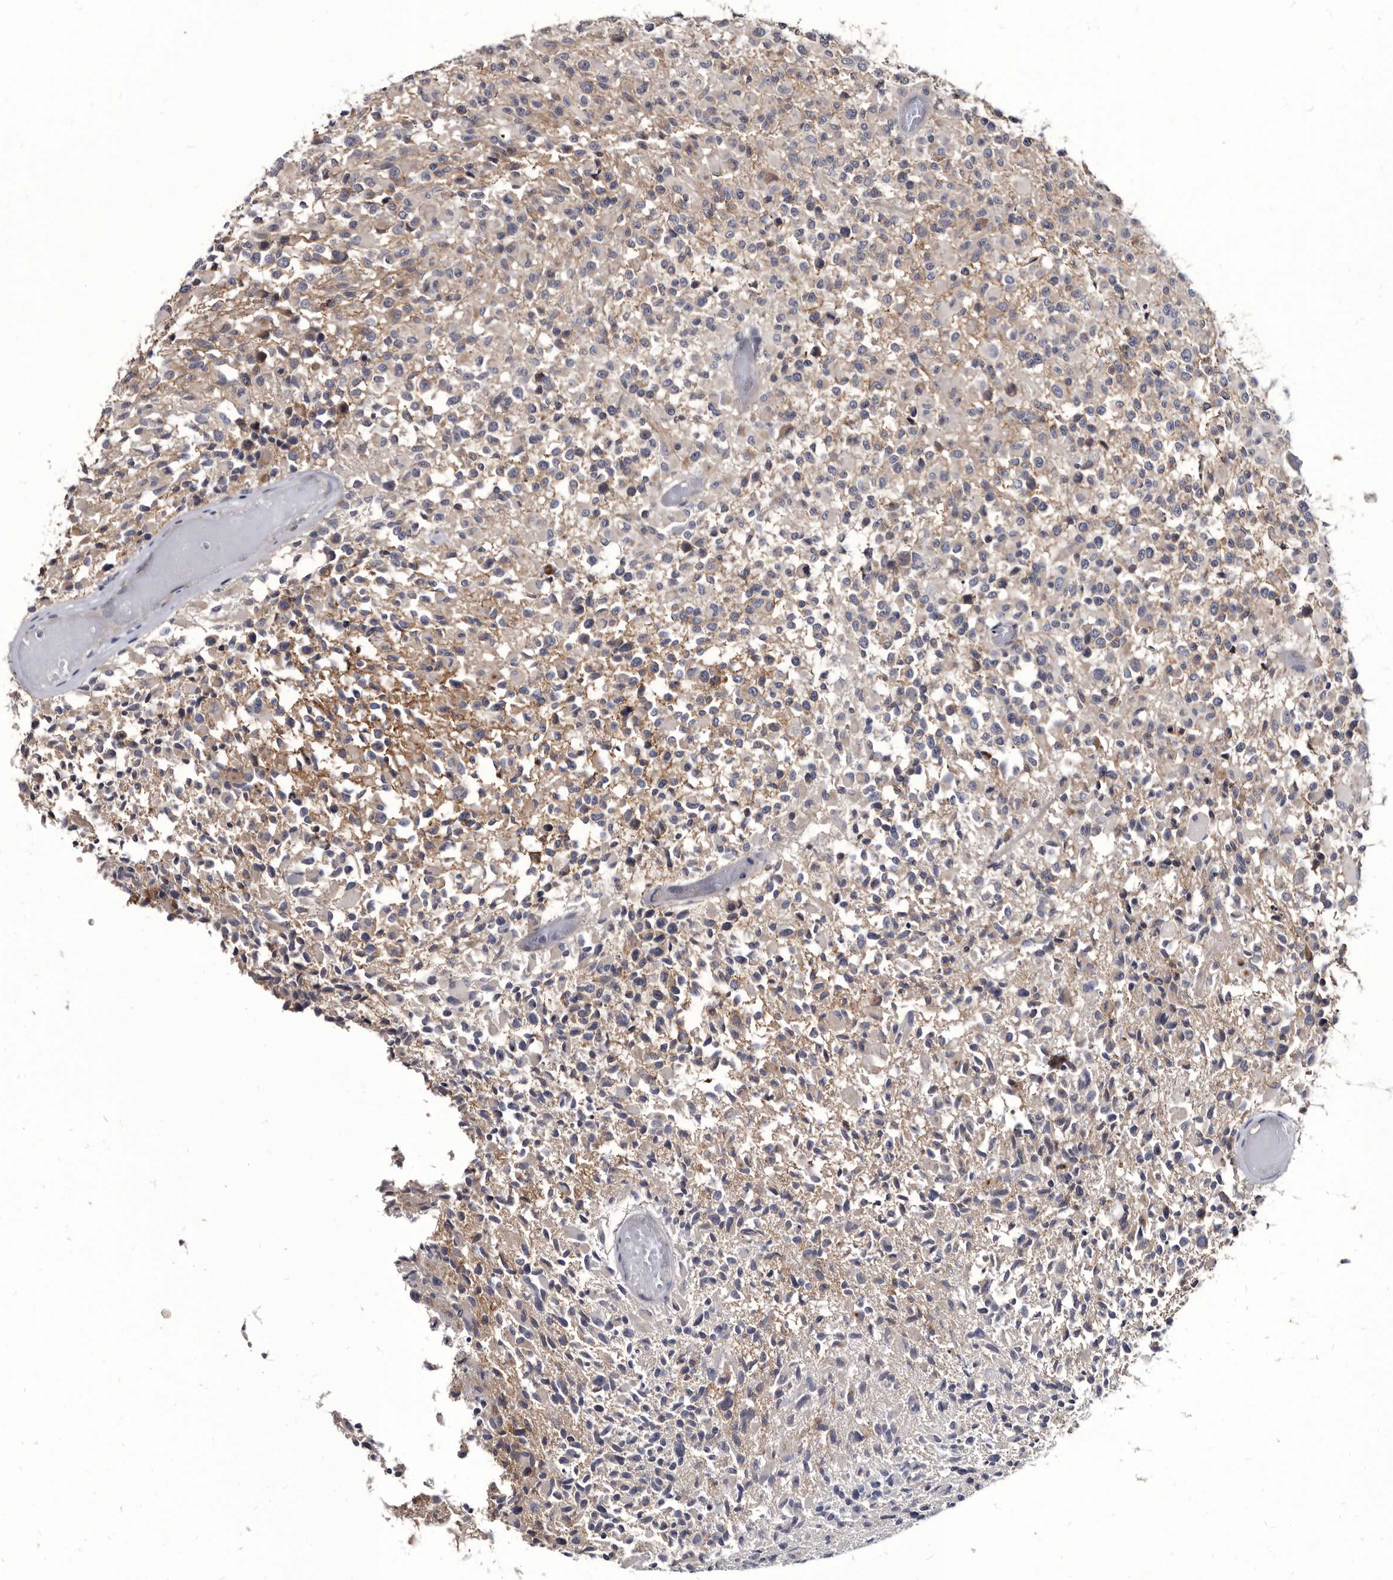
{"staining": {"intensity": "negative", "quantity": "none", "location": "none"}, "tissue": "glioma", "cell_type": "Tumor cells", "image_type": "cancer", "snomed": [{"axis": "morphology", "description": "Glioma, malignant, High grade"}, {"axis": "morphology", "description": "Glioblastoma, NOS"}, {"axis": "topography", "description": "Brain"}], "caption": "Immunohistochemistry of high-grade glioma (malignant) displays no staining in tumor cells.", "gene": "PROM1", "patient": {"sex": "male", "age": 60}}